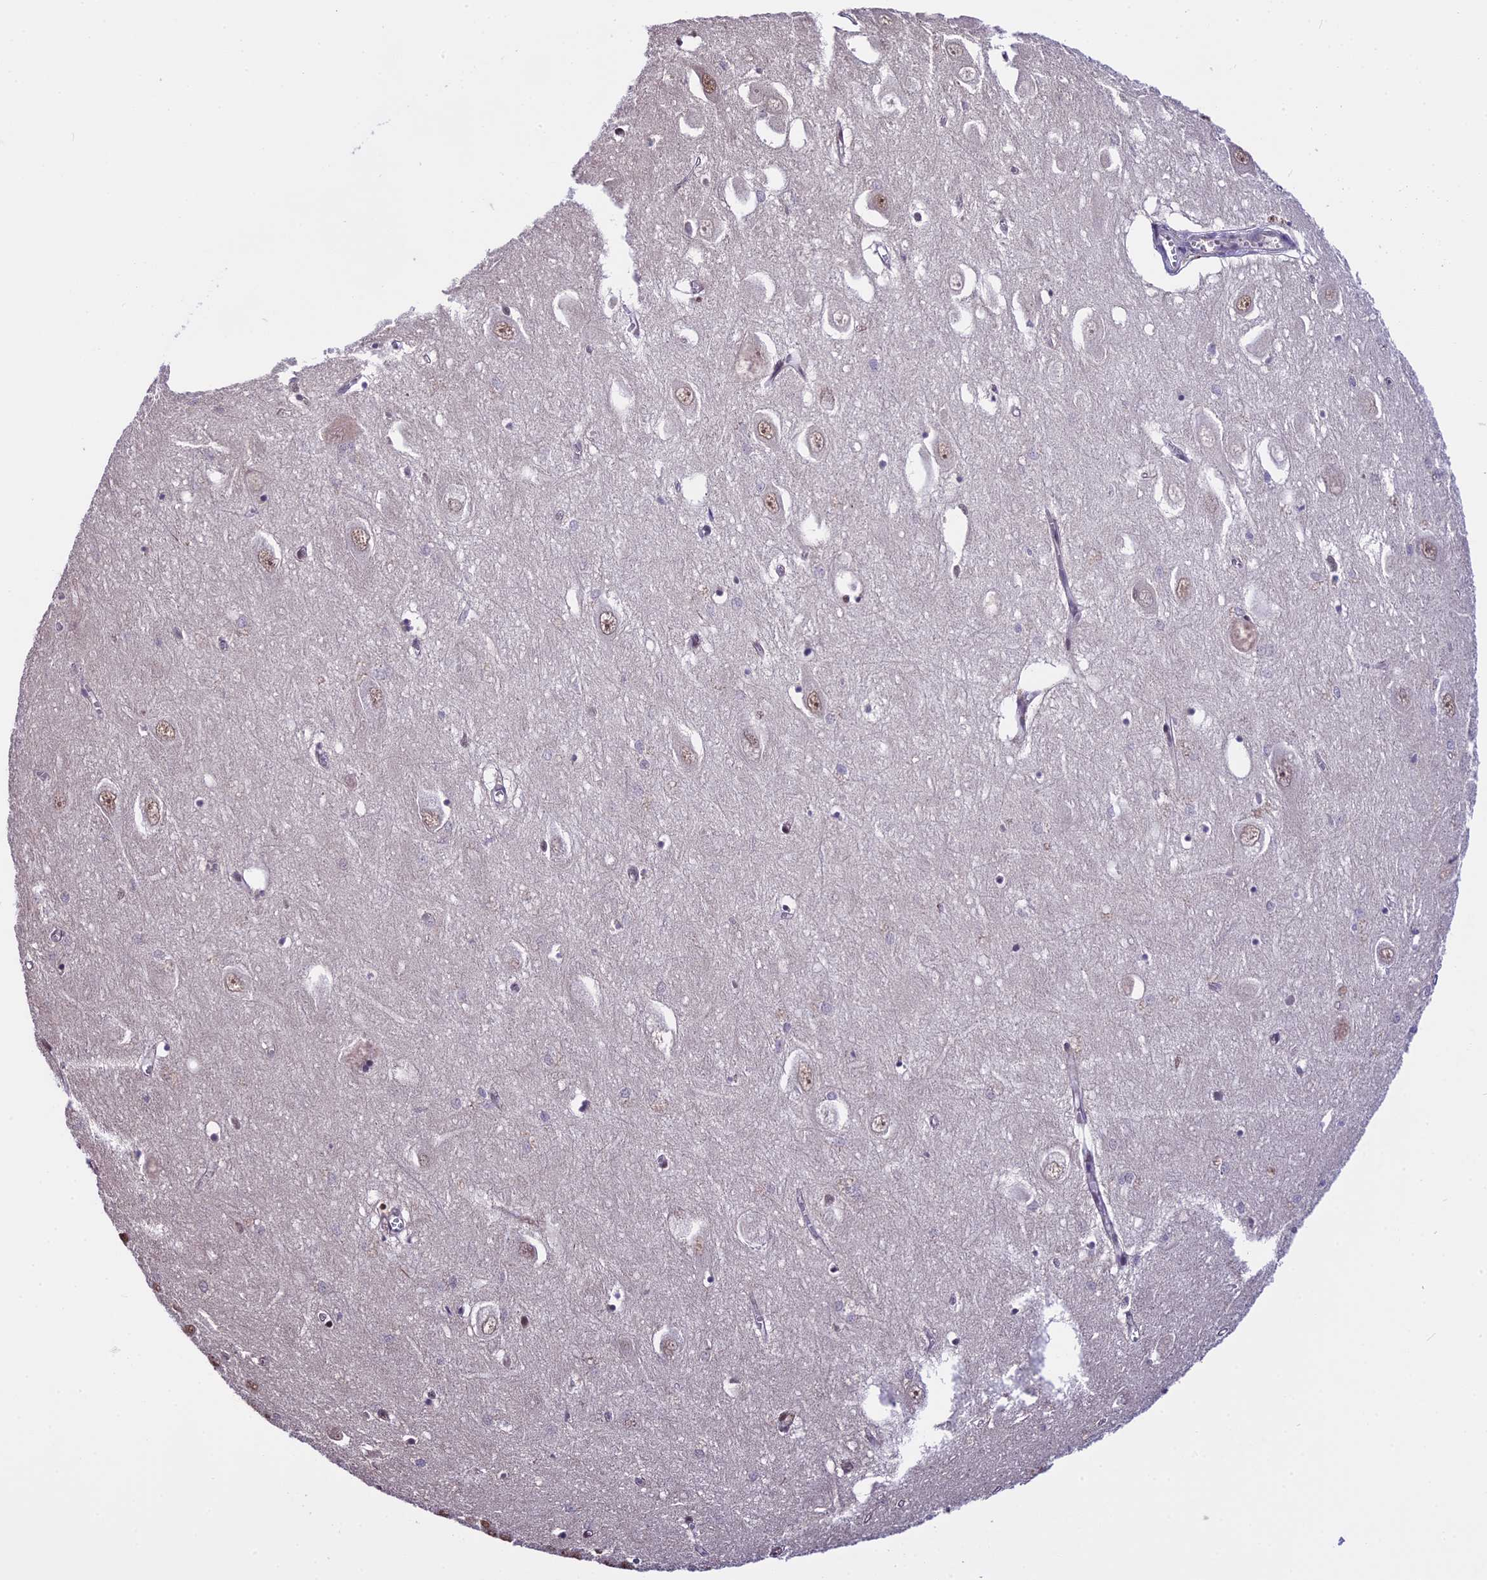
{"staining": {"intensity": "negative", "quantity": "none", "location": "none"}, "tissue": "hippocampus", "cell_type": "Glial cells", "image_type": "normal", "snomed": [{"axis": "morphology", "description": "Normal tissue, NOS"}, {"axis": "topography", "description": "Hippocampus"}], "caption": "A high-resolution image shows immunohistochemistry (IHC) staining of normal hippocampus, which shows no significant positivity in glial cells.", "gene": "POLR3E", "patient": {"sex": "female", "age": 64}}